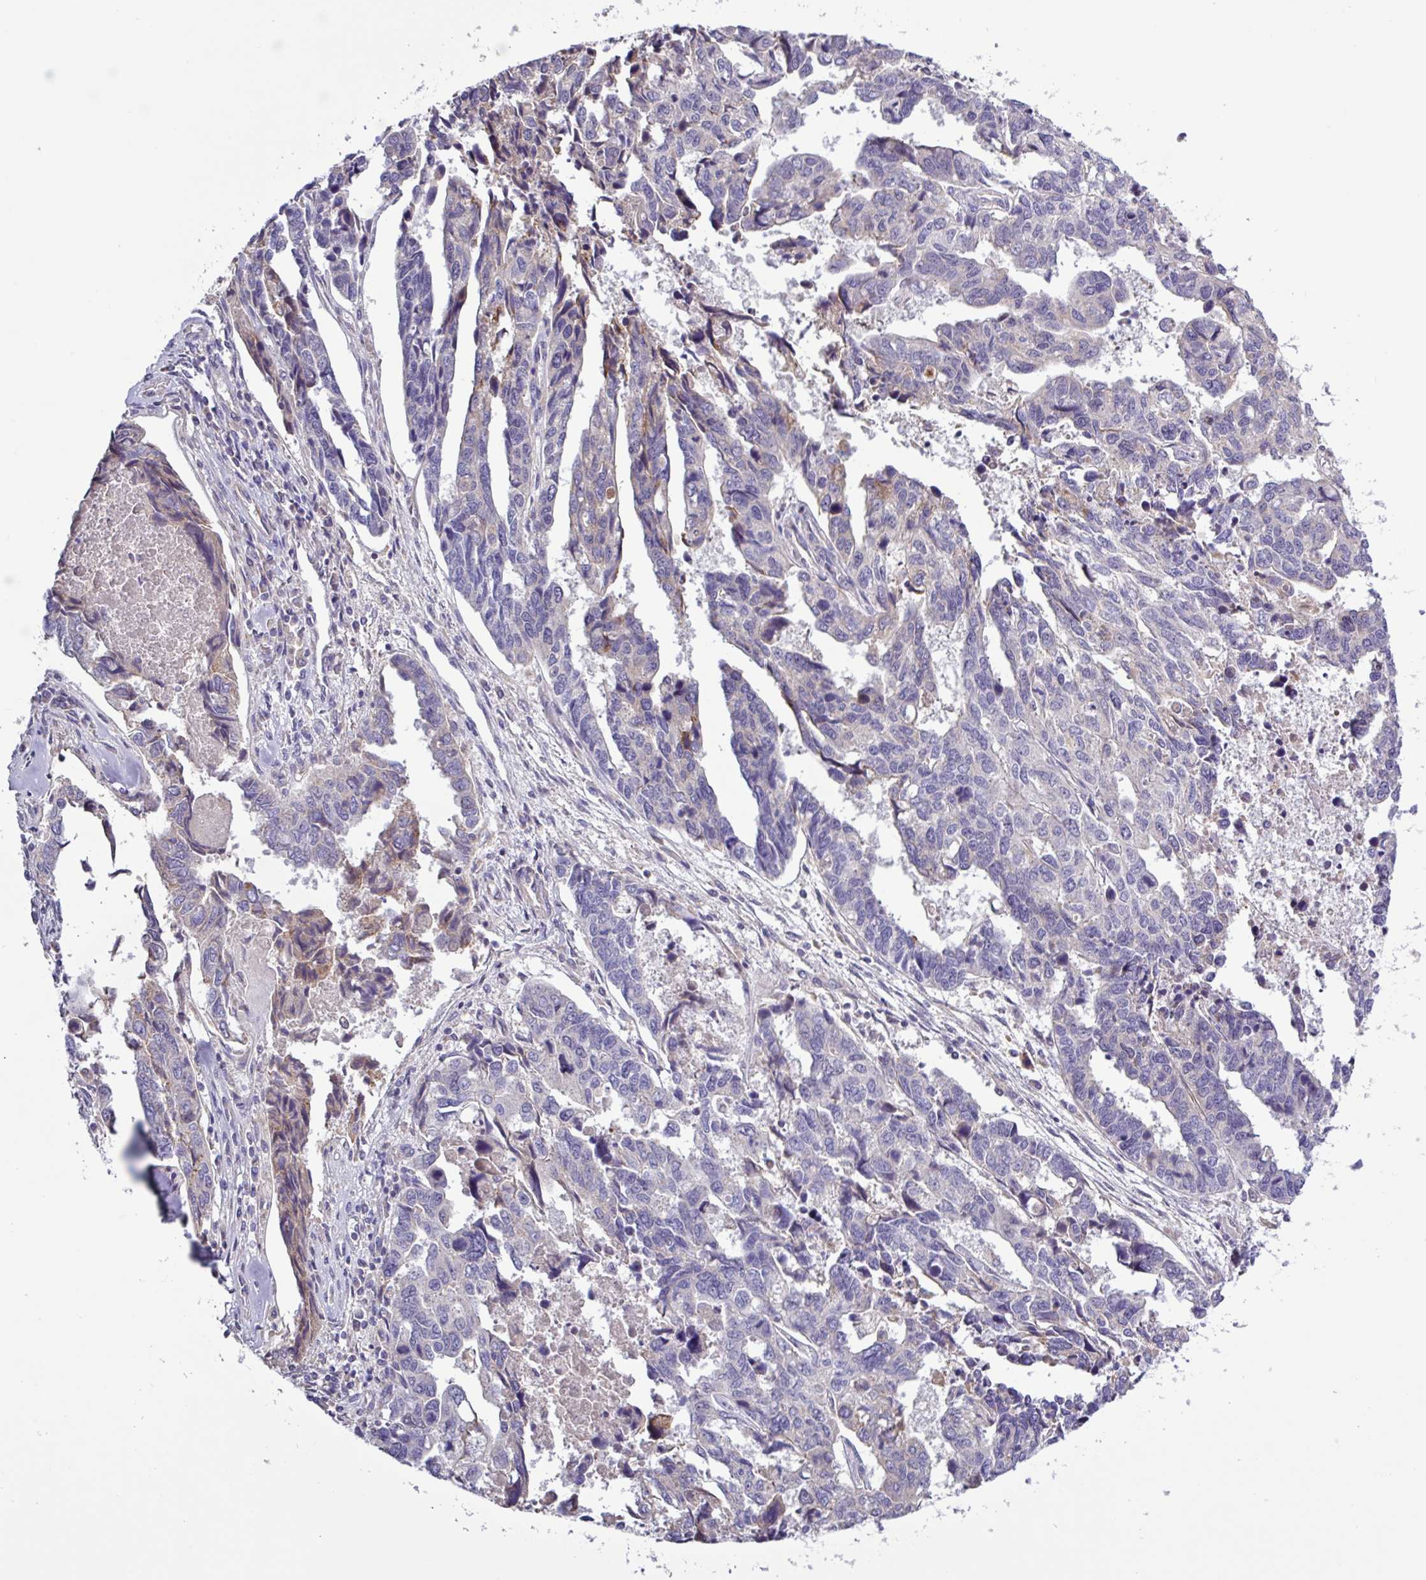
{"staining": {"intensity": "weak", "quantity": "<25%", "location": "cytoplasmic/membranous"}, "tissue": "endometrial cancer", "cell_type": "Tumor cells", "image_type": "cancer", "snomed": [{"axis": "morphology", "description": "Adenocarcinoma, NOS"}, {"axis": "topography", "description": "Endometrium"}], "caption": "Tumor cells show no significant positivity in endometrial cancer.", "gene": "SFTPB", "patient": {"sex": "female", "age": 73}}